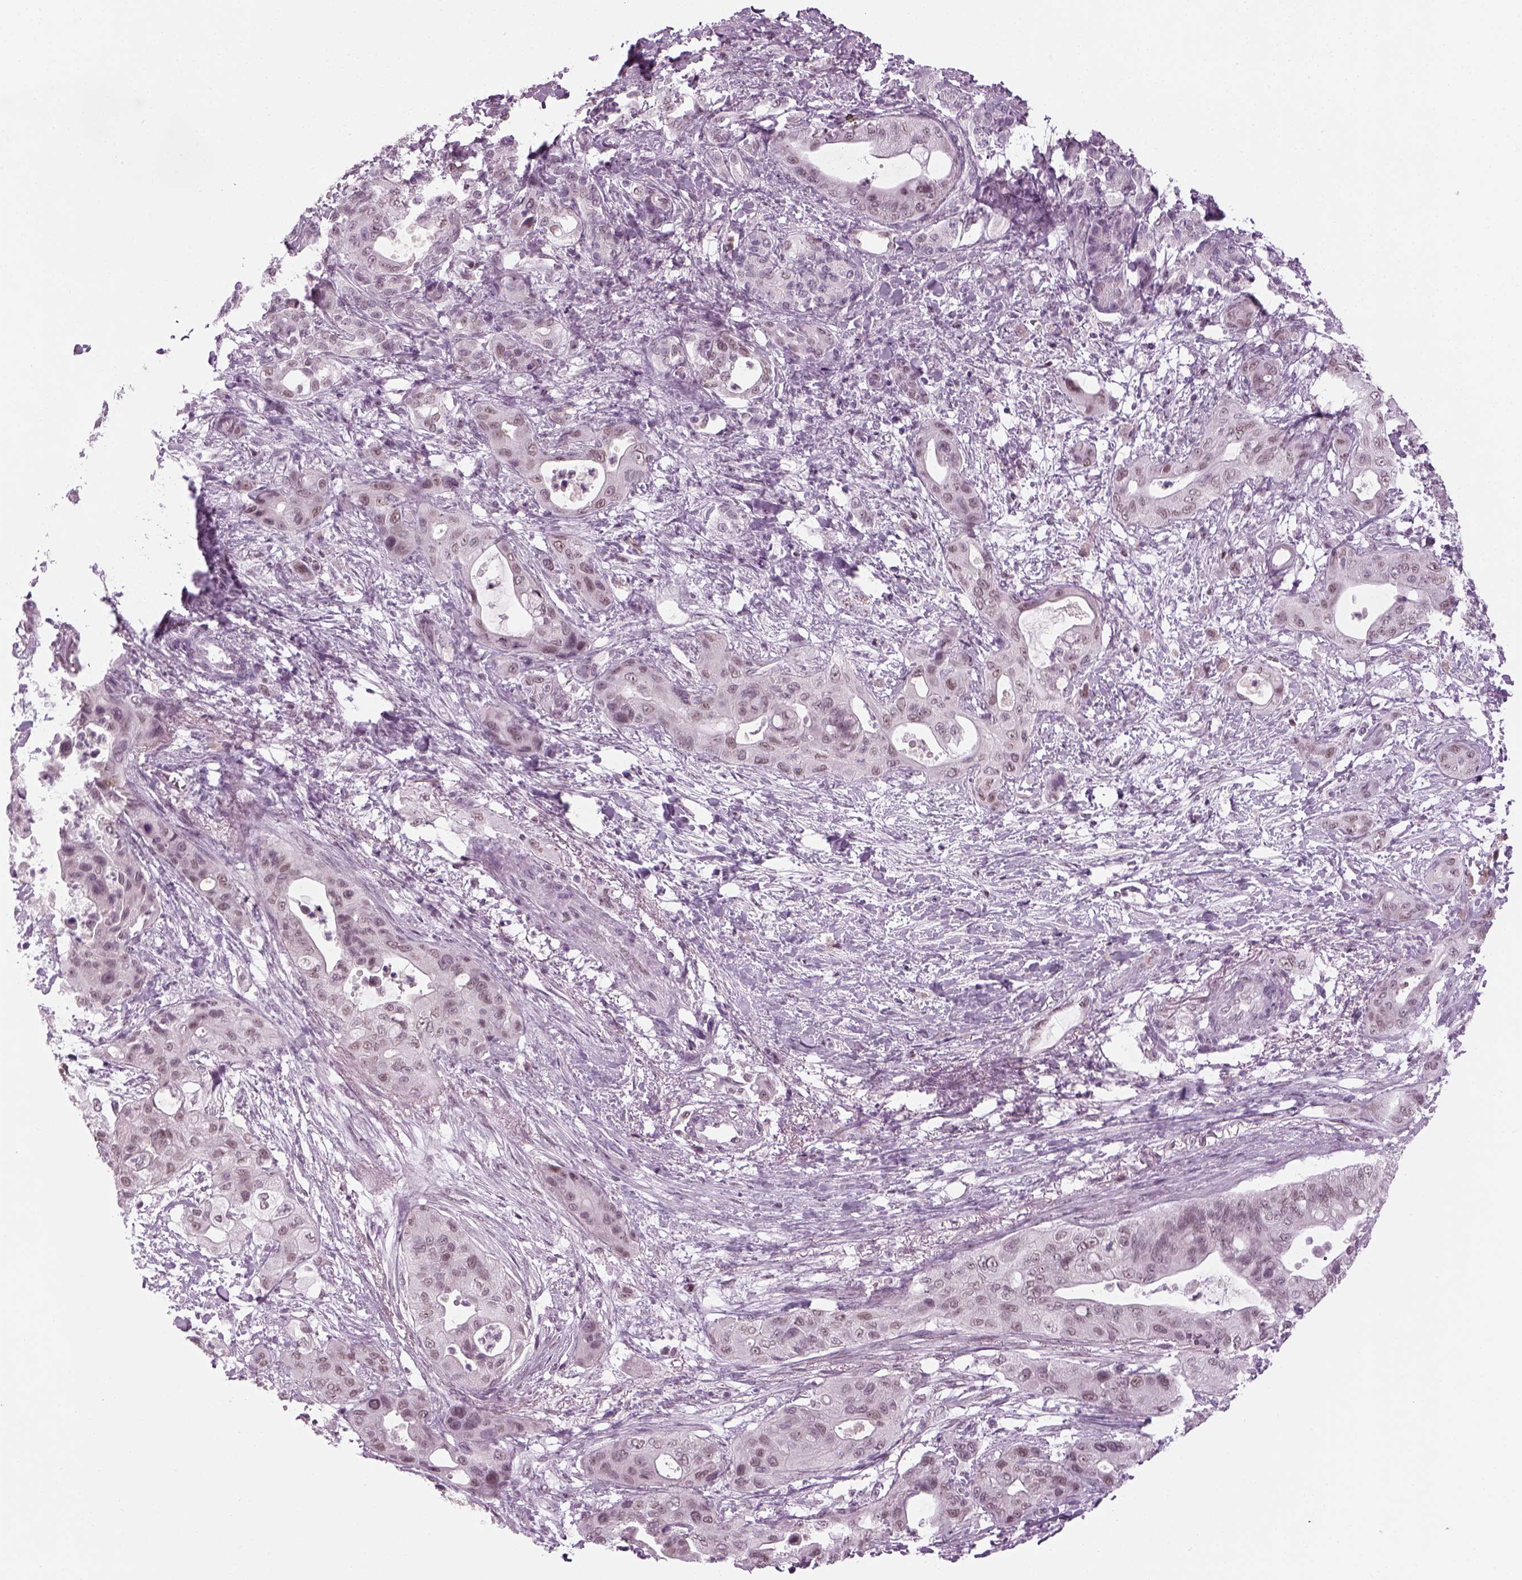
{"staining": {"intensity": "weak", "quantity": "<25%", "location": "nuclear"}, "tissue": "pancreatic cancer", "cell_type": "Tumor cells", "image_type": "cancer", "snomed": [{"axis": "morphology", "description": "Adenocarcinoma, NOS"}, {"axis": "topography", "description": "Pancreas"}], "caption": "Protein analysis of adenocarcinoma (pancreatic) reveals no significant expression in tumor cells.", "gene": "KCNG2", "patient": {"sex": "male", "age": 71}}